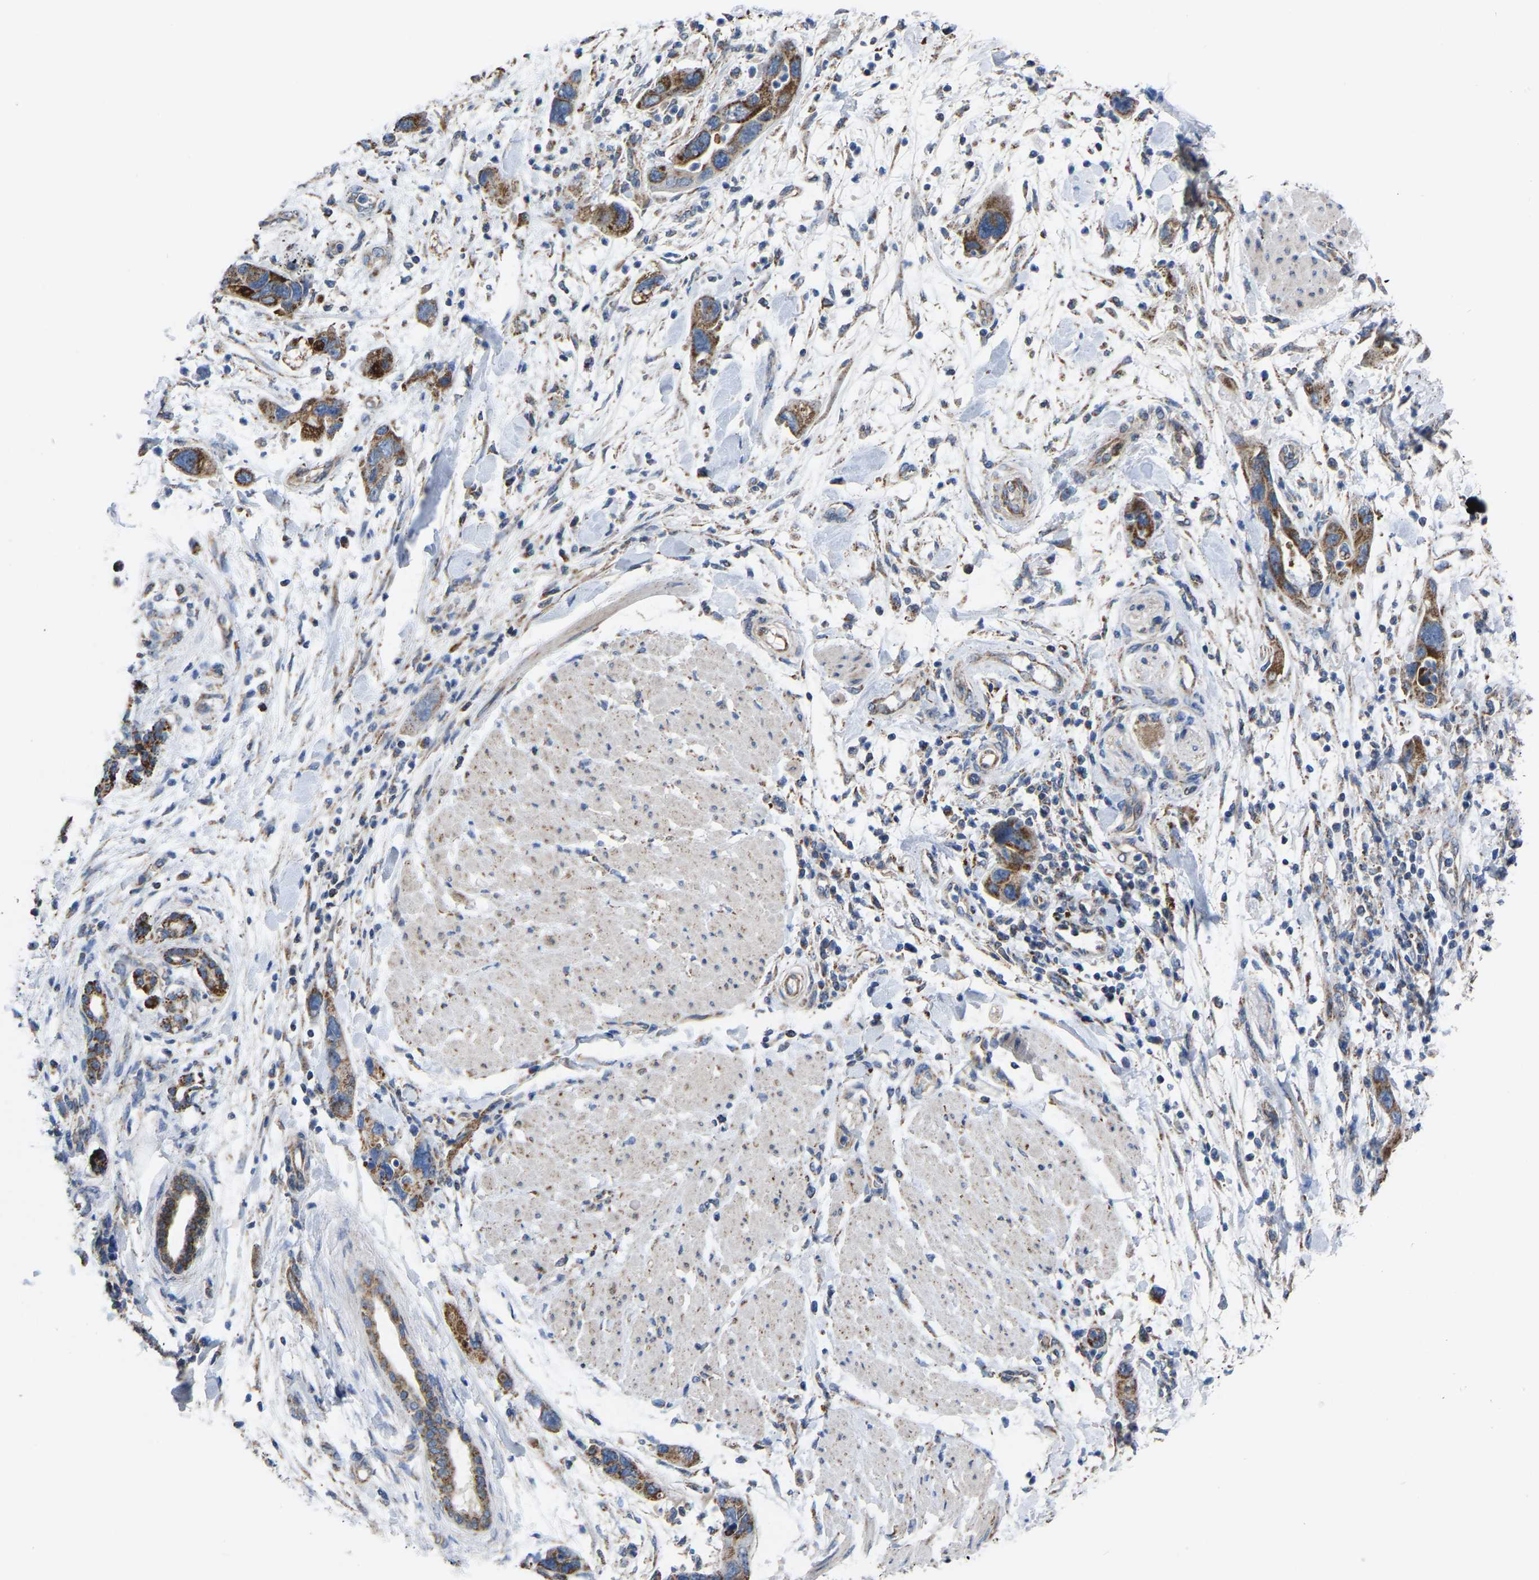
{"staining": {"intensity": "moderate", "quantity": ">75%", "location": "cytoplasmic/membranous"}, "tissue": "pancreatic cancer", "cell_type": "Tumor cells", "image_type": "cancer", "snomed": [{"axis": "morphology", "description": "Normal tissue, NOS"}, {"axis": "morphology", "description": "Adenocarcinoma, NOS"}, {"axis": "topography", "description": "Pancreas"}], "caption": "This image displays IHC staining of pancreatic cancer (adenocarcinoma), with medium moderate cytoplasmic/membranous staining in about >75% of tumor cells.", "gene": "BCL10", "patient": {"sex": "female", "age": 71}}